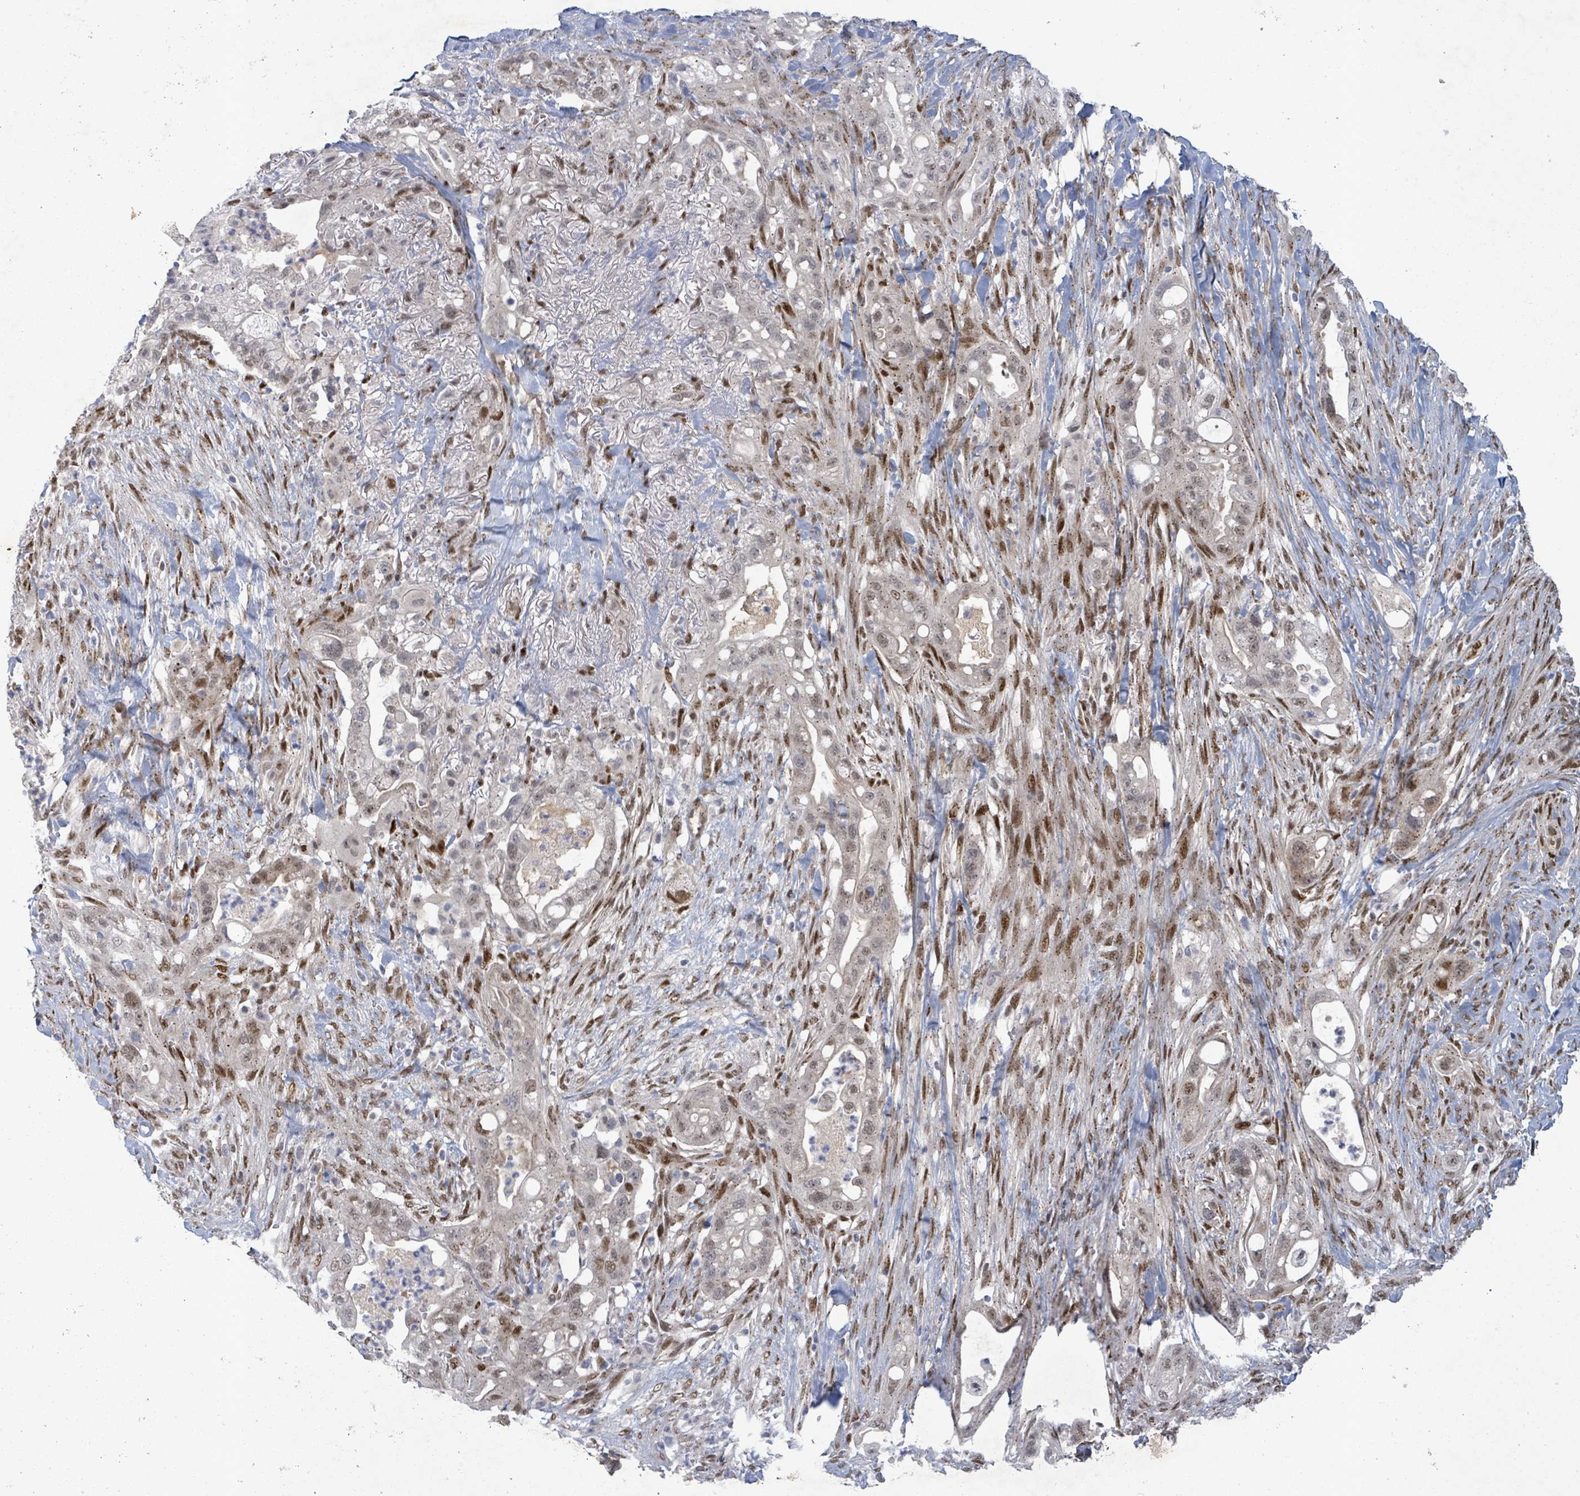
{"staining": {"intensity": "moderate", "quantity": "<25%", "location": "nuclear"}, "tissue": "pancreatic cancer", "cell_type": "Tumor cells", "image_type": "cancer", "snomed": [{"axis": "morphology", "description": "Adenocarcinoma, NOS"}, {"axis": "topography", "description": "Pancreas"}], "caption": "This micrograph shows adenocarcinoma (pancreatic) stained with immunohistochemistry to label a protein in brown. The nuclear of tumor cells show moderate positivity for the protein. Nuclei are counter-stained blue.", "gene": "TUSC1", "patient": {"sex": "male", "age": 44}}